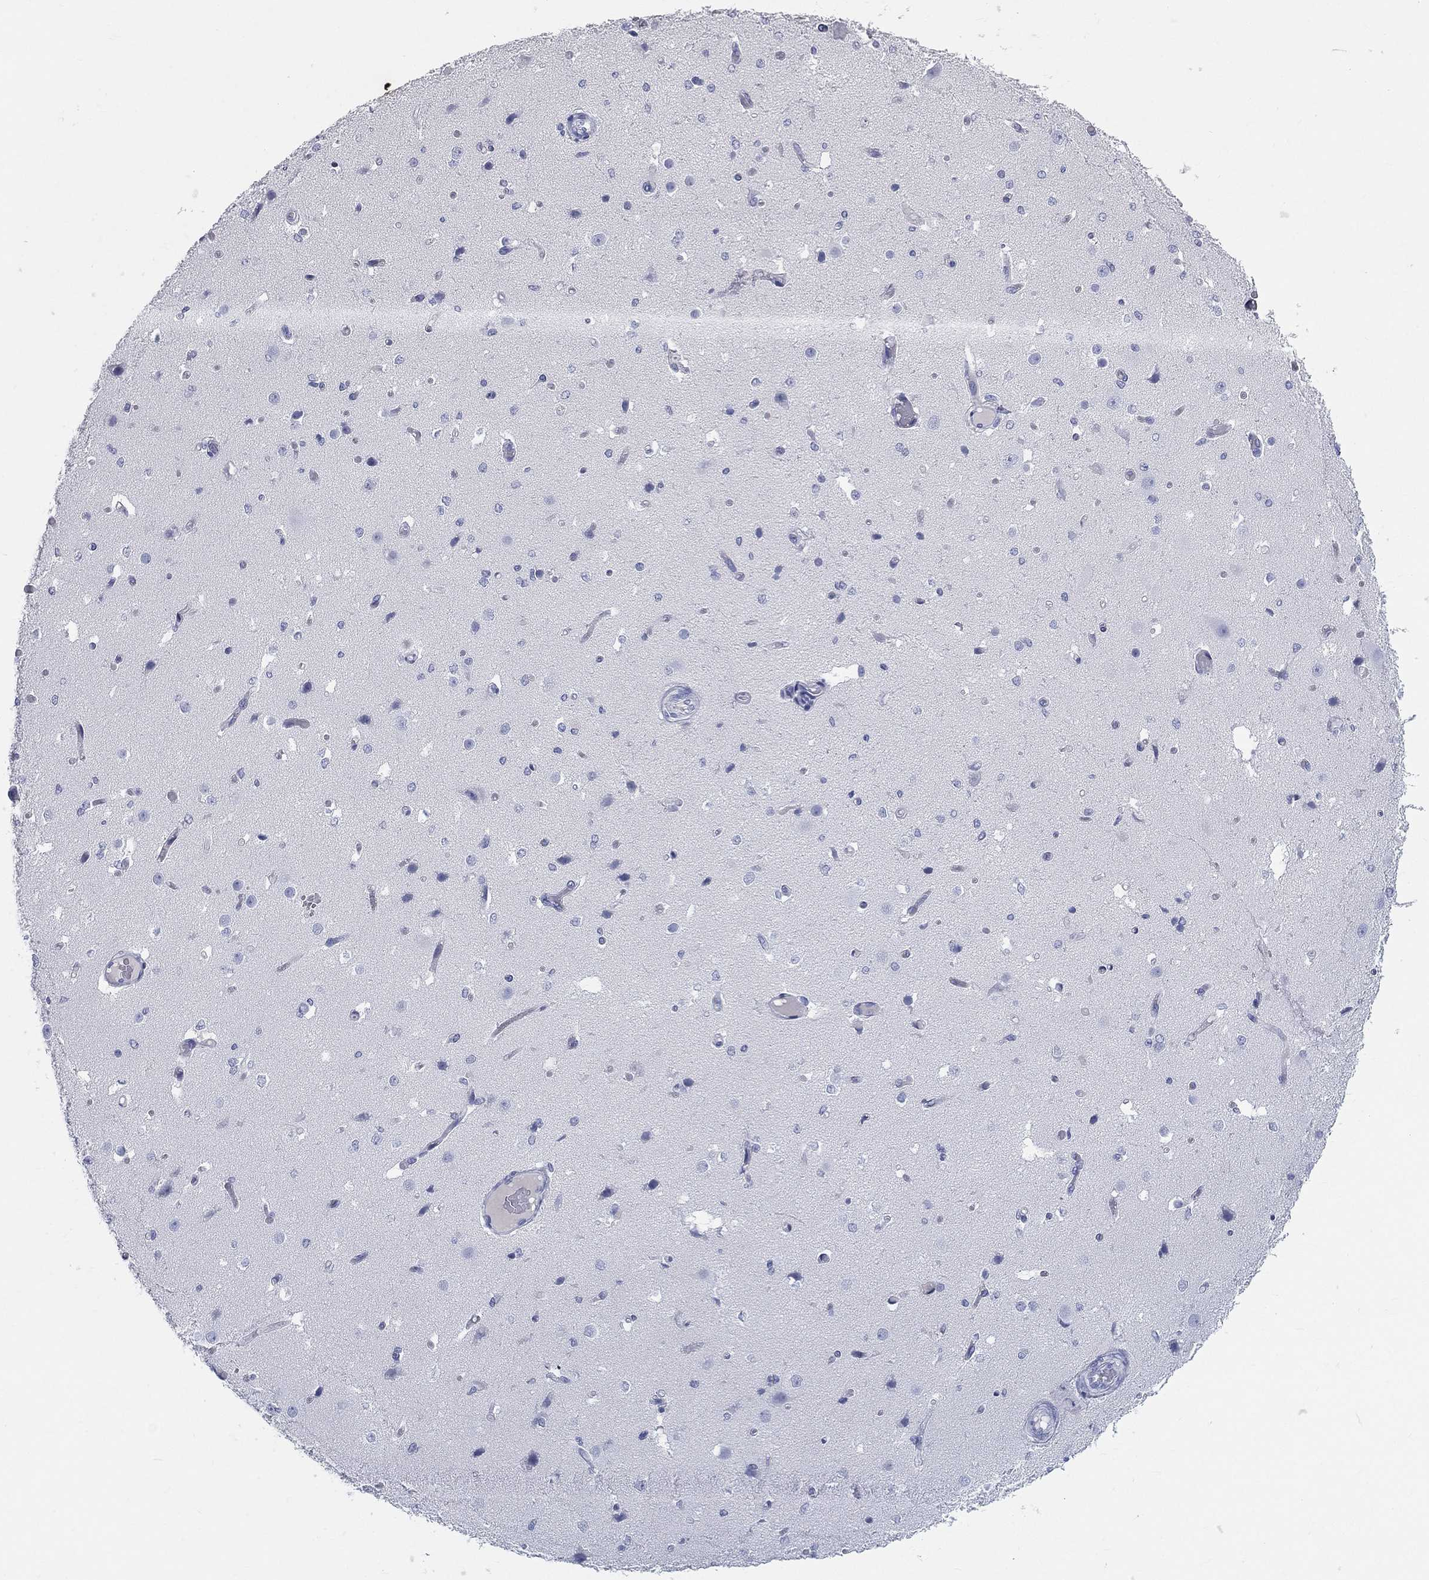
{"staining": {"intensity": "negative", "quantity": "none", "location": "none"}, "tissue": "cerebral cortex", "cell_type": "Endothelial cells", "image_type": "normal", "snomed": [{"axis": "morphology", "description": "Normal tissue, NOS"}, {"axis": "morphology", "description": "Inflammation, NOS"}, {"axis": "topography", "description": "Cerebral cortex"}], "caption": "Immunohistochemical staining of benign human cerebral cortex exhibits no significant positivity in endothelial cells.", "gene": "HP", "patient": {"sex": "male", "age": 6}}